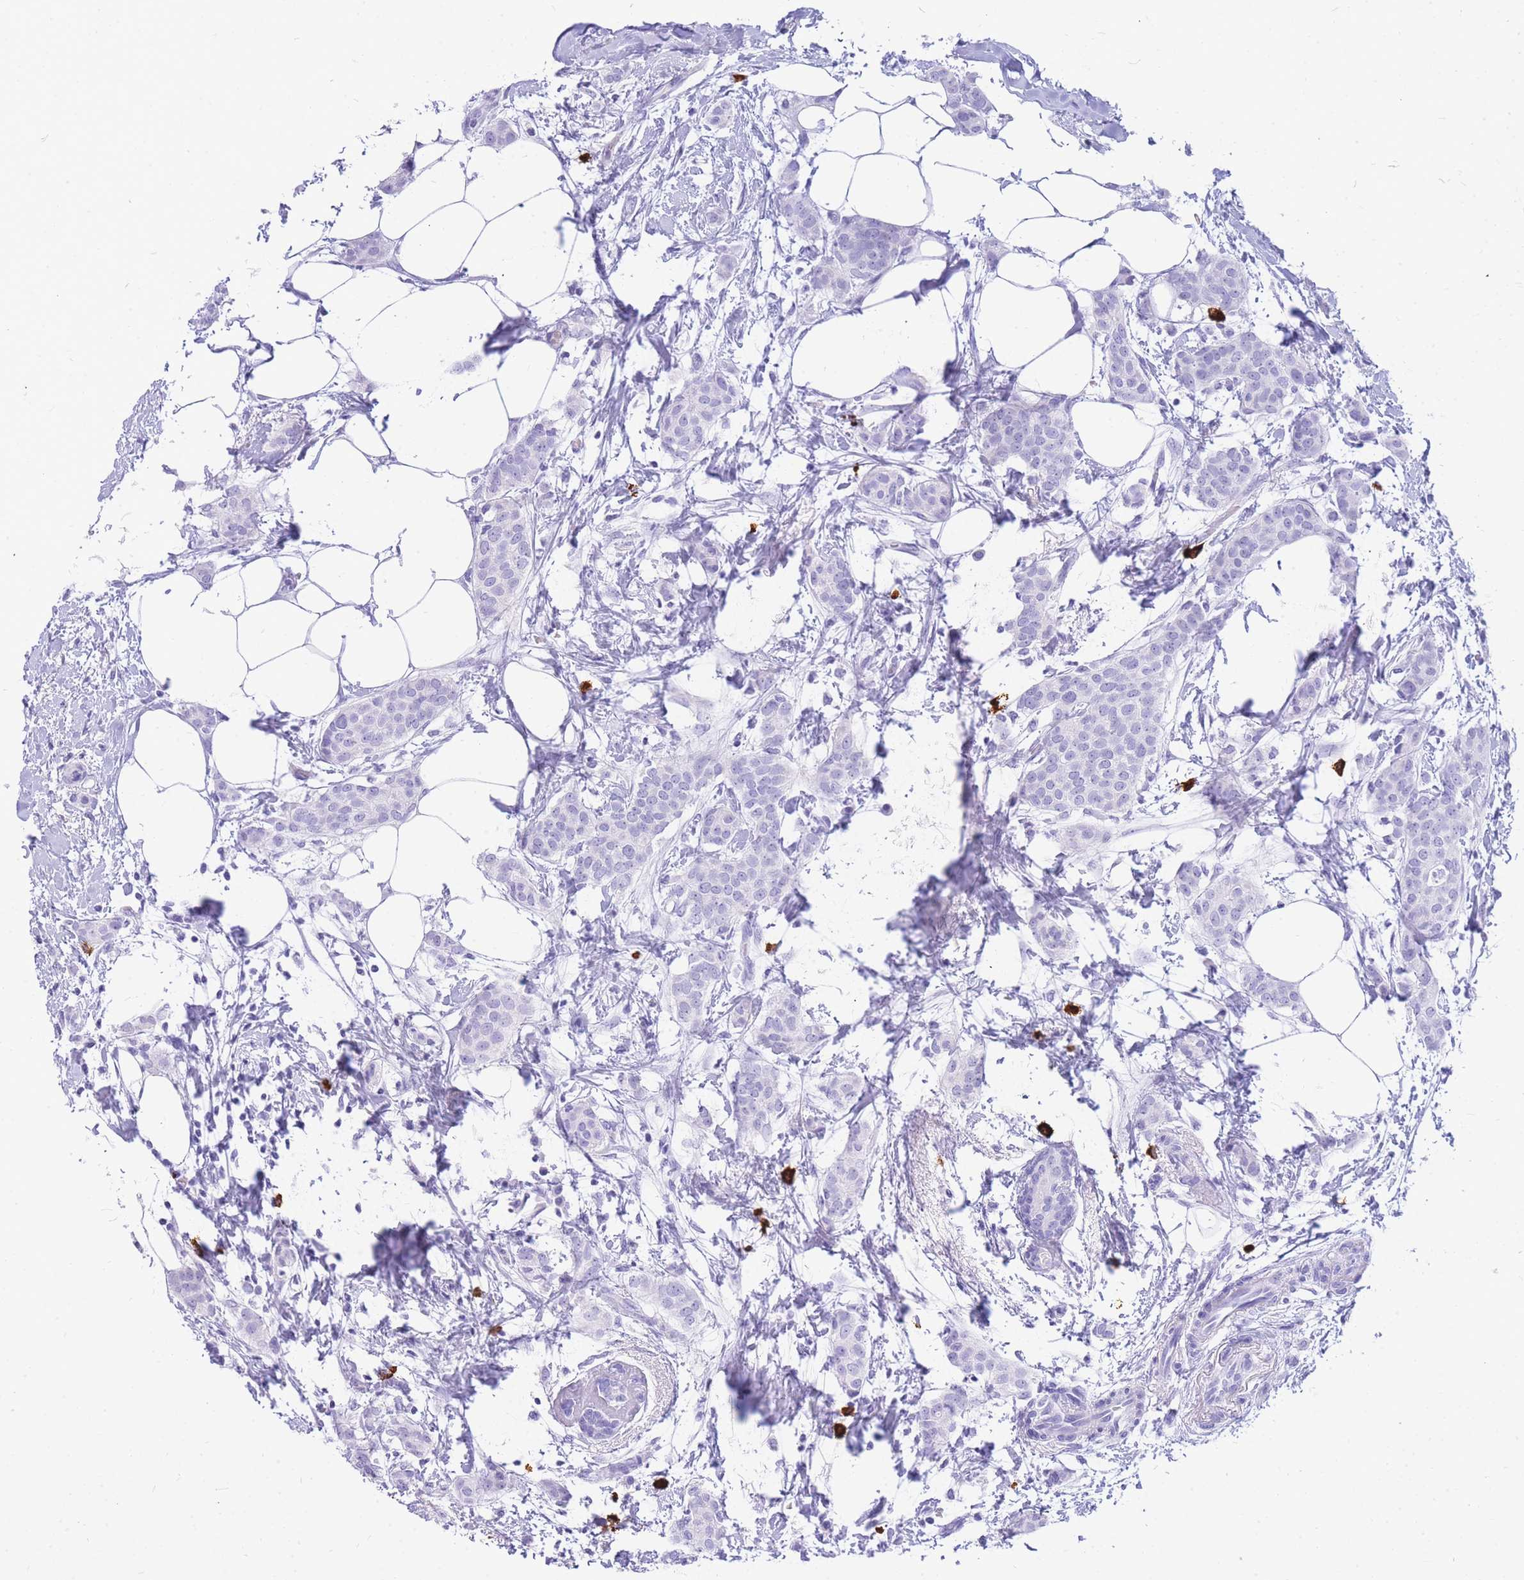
{"staining": {"intensity": "negative", "quantity": "none", "location": "none"}, "tissue": "breast cancer", "cell_type": "Tumor cells", "image_type": "cancer", "snomed": [{"axis": "morphology", "description": "Duct carcinoma"}, {"axis": "topography", "description": "Breast"}], "caption": "Immunohistochemistry (IHC) micrograph of human intraductal carcinoma (breast) stained for a protein (brown), which displays no staining in tumor cells.", "gene": "HERC1", "patient": {"sex": "female", "age": 72}}